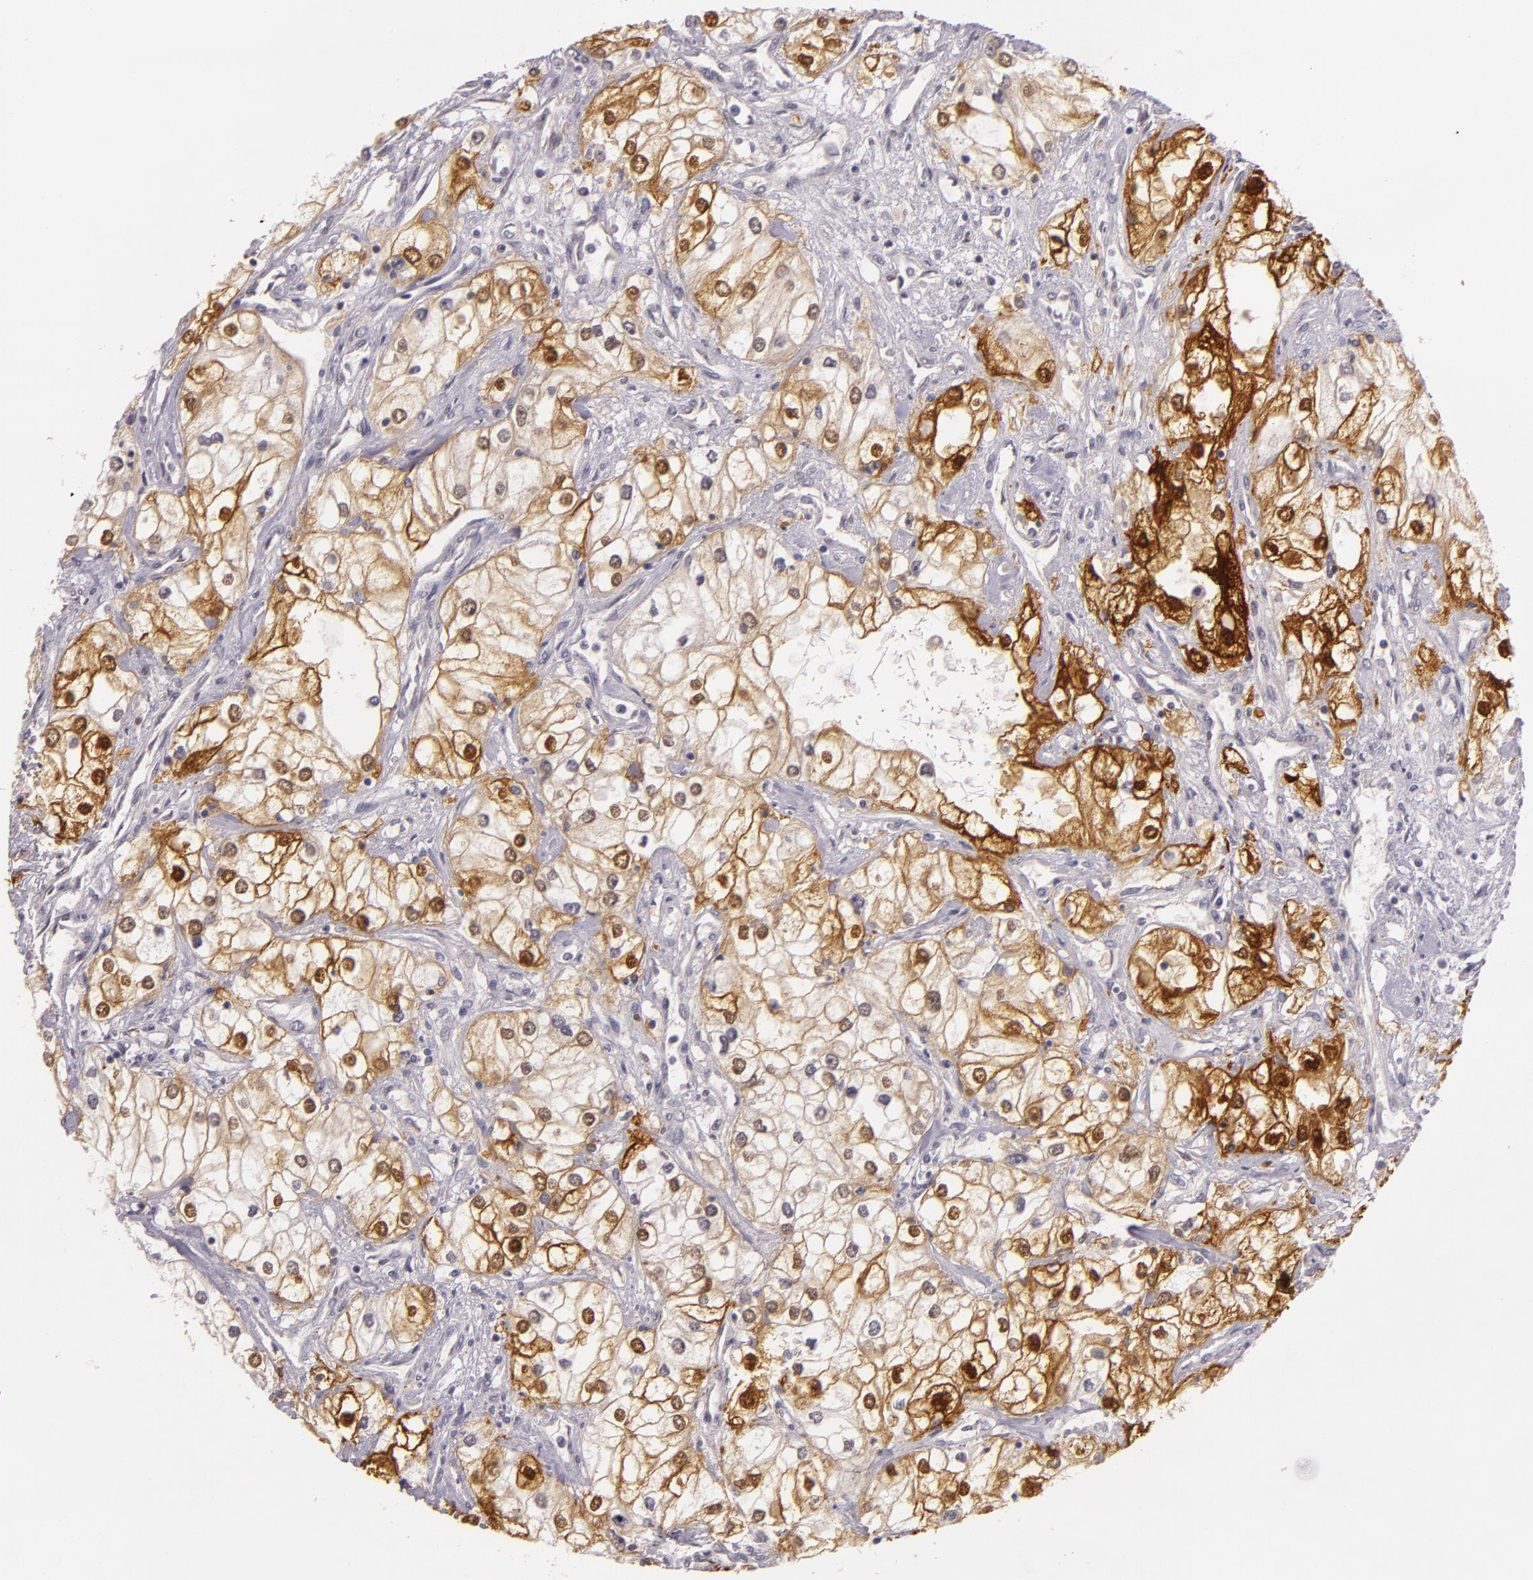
{"staining": {"intensity": "moderate", "quantity": "25%-75%", "location": "cytoplasmic/membranous,nuclear"}, "tissue": "renal cancer", "cell_type": "Tumor cells", "image_type": "cancer", "snomed": [{"axis": "morphology", "description": "Adenocarcinoma, NOS"}, {"axis": "topography", "description": "Kidney"}], "caption": "About 25%-75% of tumor cells in human renal adenocarcinoma show moderate cytoplasmic/membranous and nuclear protein positivity as visualized by brown immunohistochemical staining.", "gene": "MT1A", "patient": {"sex": "male", "age": 57}}